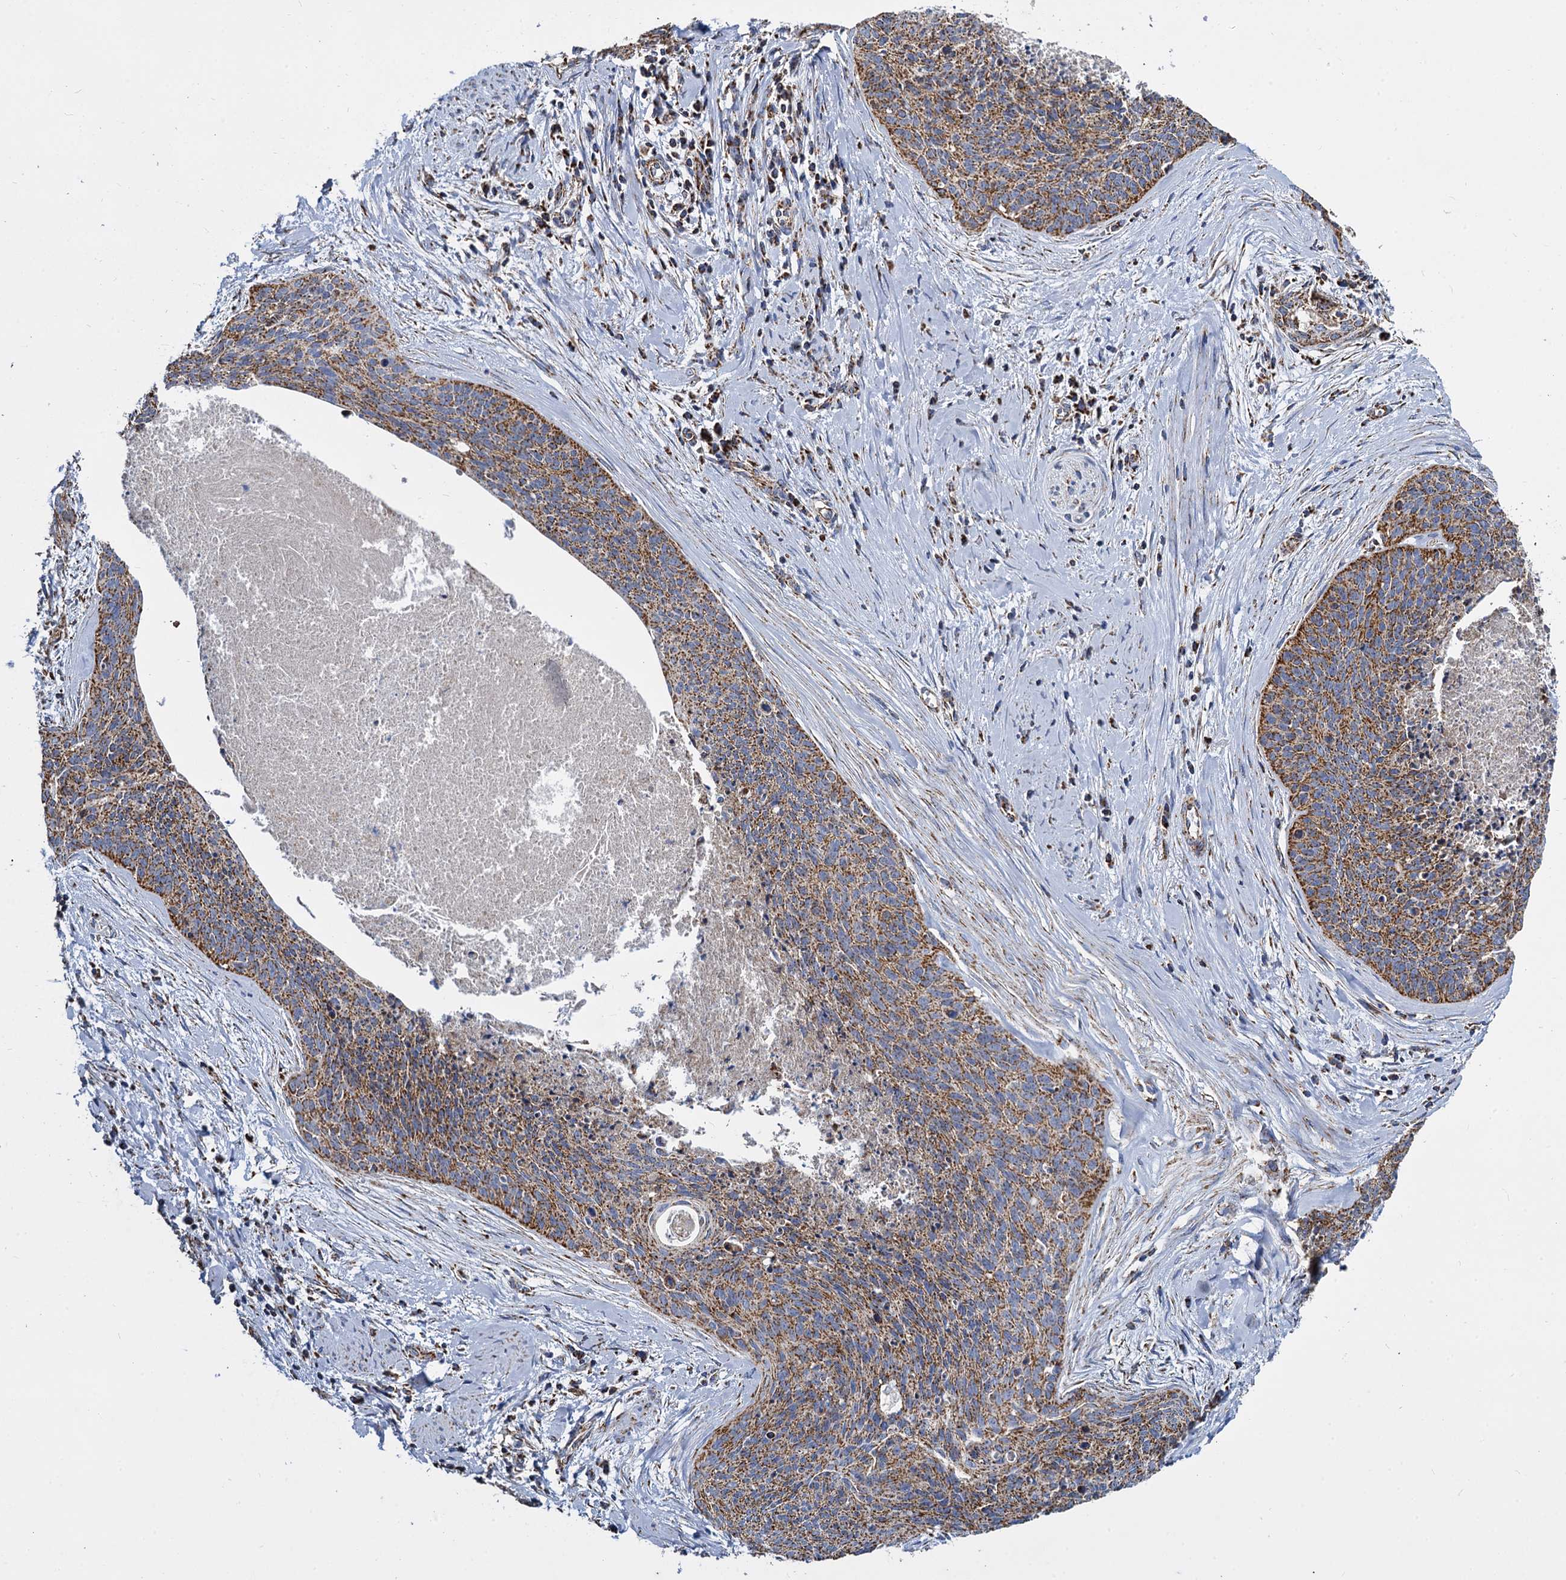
{"staining": {"intensity": "moderate", "quantity": ">75%", "location": "cytoplasmic/membranous"}, "tissue": "cervical cancer", "cell_type": "Tumor cells", "image_type": "cancer", "snomed": [{"axis": "morphology", "description": "Squamous cell carcinoma, NOS"}, {"axis": "topography", "description": "Cervix"}], "caption": "IHC photomicrograph of human squamous cell carcinoma (cervical) stained for a protein (brown), which shows medium levels of moderate cytoplasmic/membranous positivity in about >75% of tumor cells.", "gene": "TIMM10", "patient": {"sex": "female", "age": 55}}